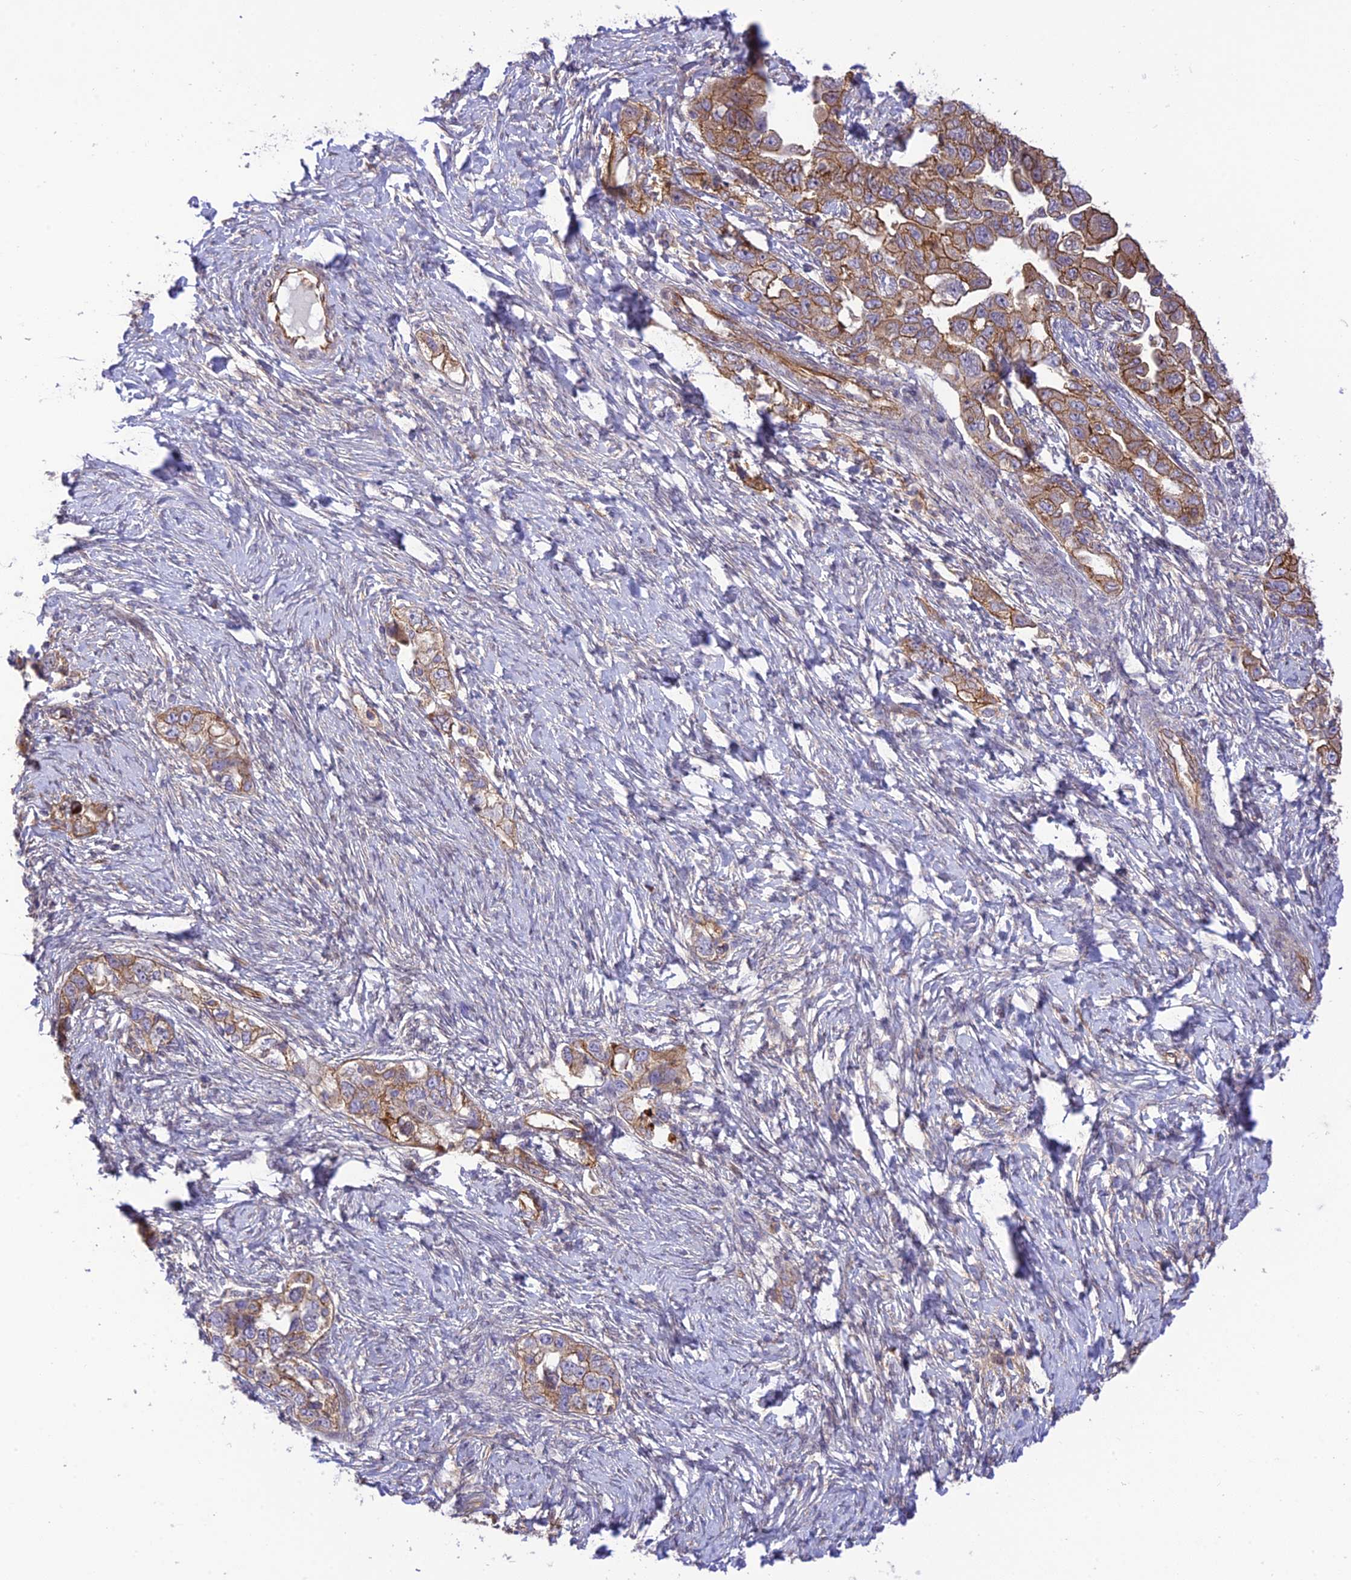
{"staining": {"intensity": "moderate", "quantity": ">75%", "location": "cytoplasmic/membranous"}, "tissue": "ovarian cancer", "cell_type": "Tumor cells", "image_type": "cancer", "snomed": [{"axis": "morphology", "description": "Carcinoma, NOS"}, {"axis": "morphology", "description": "Cystadenocarcinoma, serous, NOS"}, {"axis": "topography", "description": "Ovary"}], "caption": "Tumor cells display medium levels of moderate cytoplasmic/membranous expression in approximately >75% of cells in human ovarian cancer. The protein is stained brown, and the nuclei are stained in blue (DAB (3,3'-diaminobenzidine) IHC with brightfield microscopy, high magnification).", "gene": "EXOC3L4", "patient": {"sex": "female", "age": 69}}